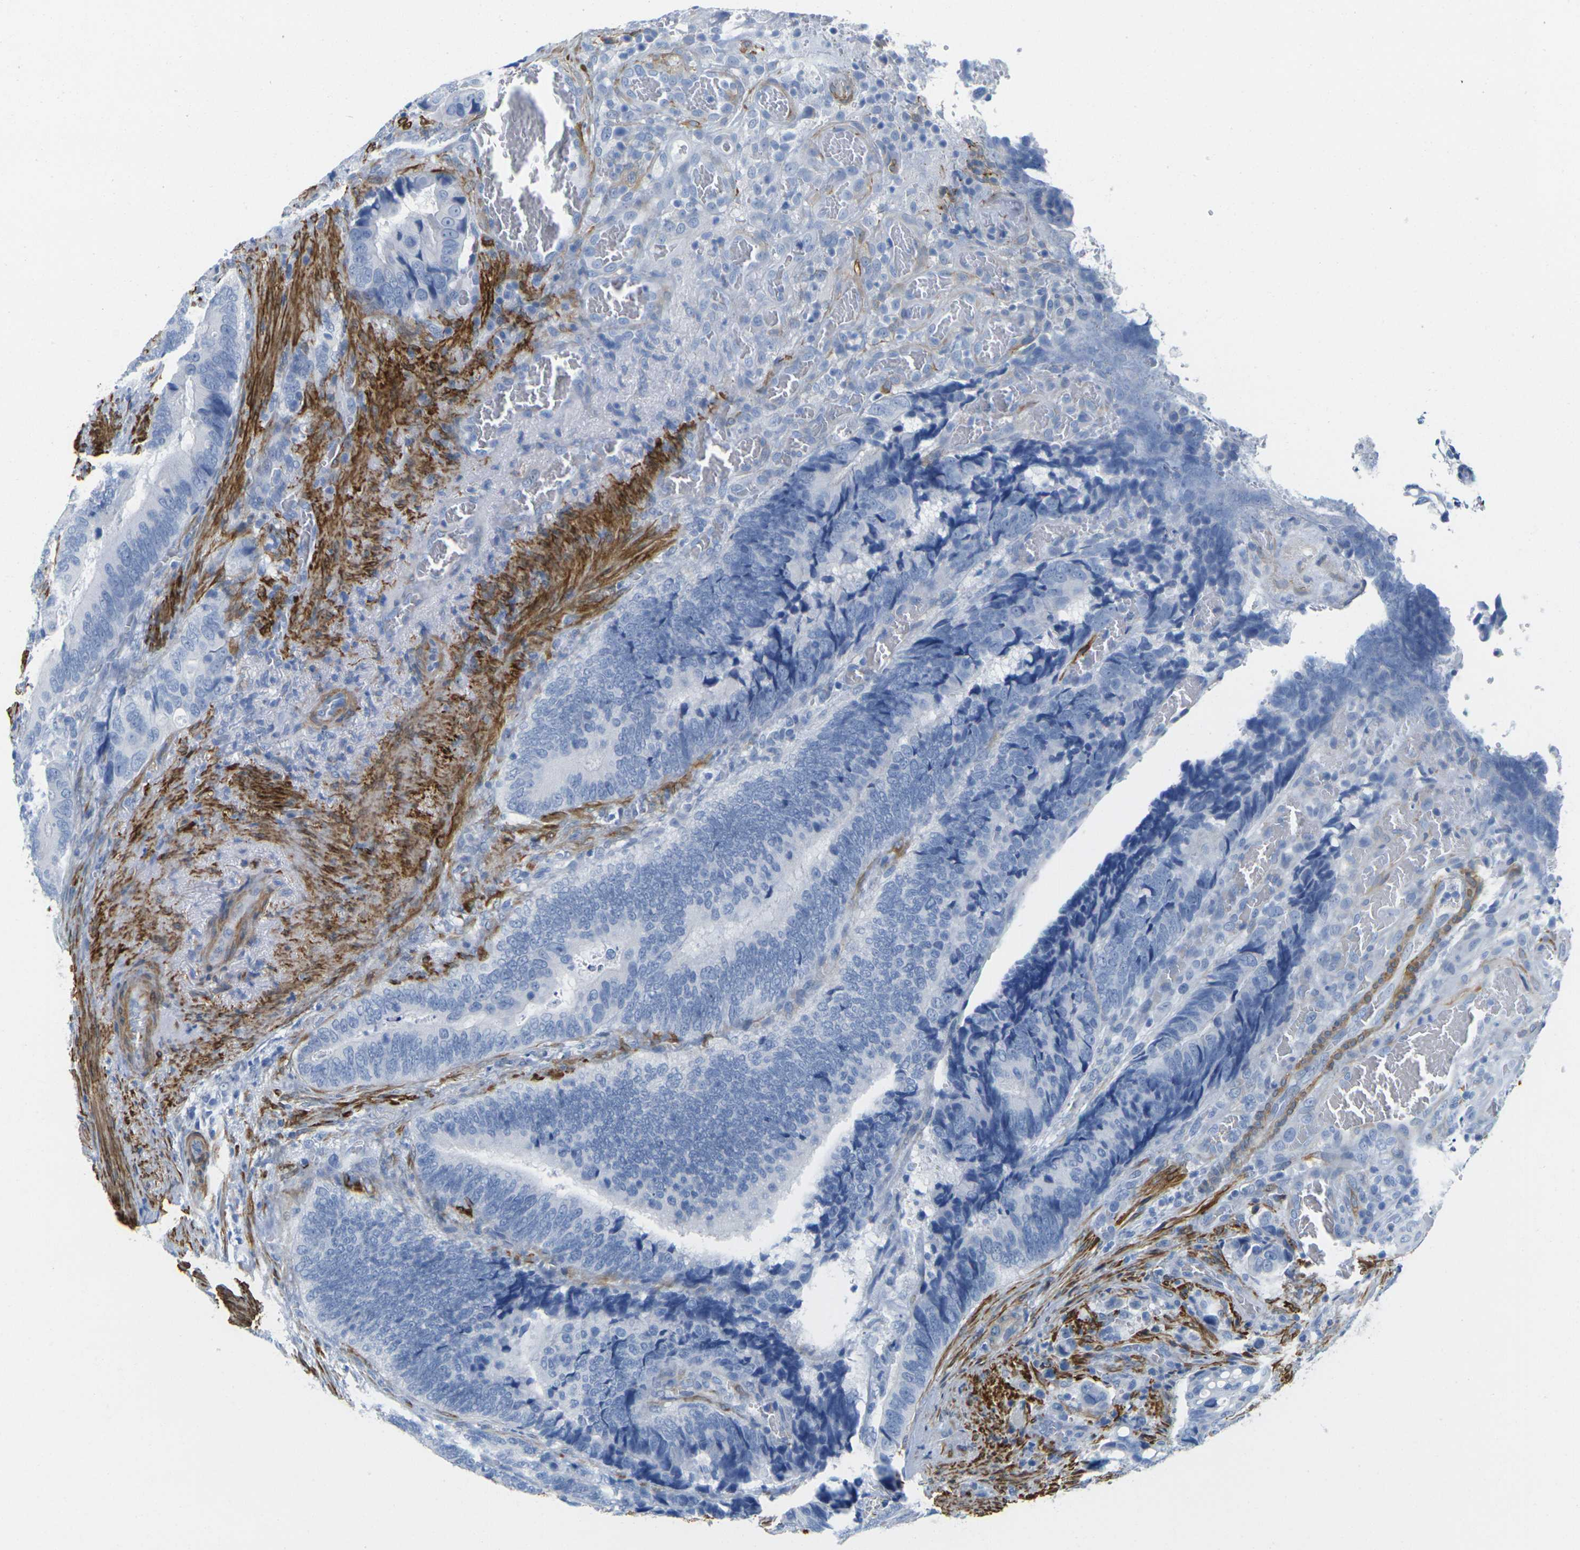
{"staining": {"intensity": "negative", "quantity": "none", "location": "none"}, "tissue": "colorectal cancer", "cell_type": "Tumor cells", "image_type": "cancer", "snomed": [{"axis": "morphology", "description": "Adenocarcinoma, NOS"}, {"axis": "topography", "description": "Colon"}], "caption": "This is a photomicrograph of immunohistochemistry (IHC) staining of colorectal adenocarcinoma, which shows no positivity in tumor cells.", "gene": "CNN1", "patient": {"sex": "male", "age": 72}}